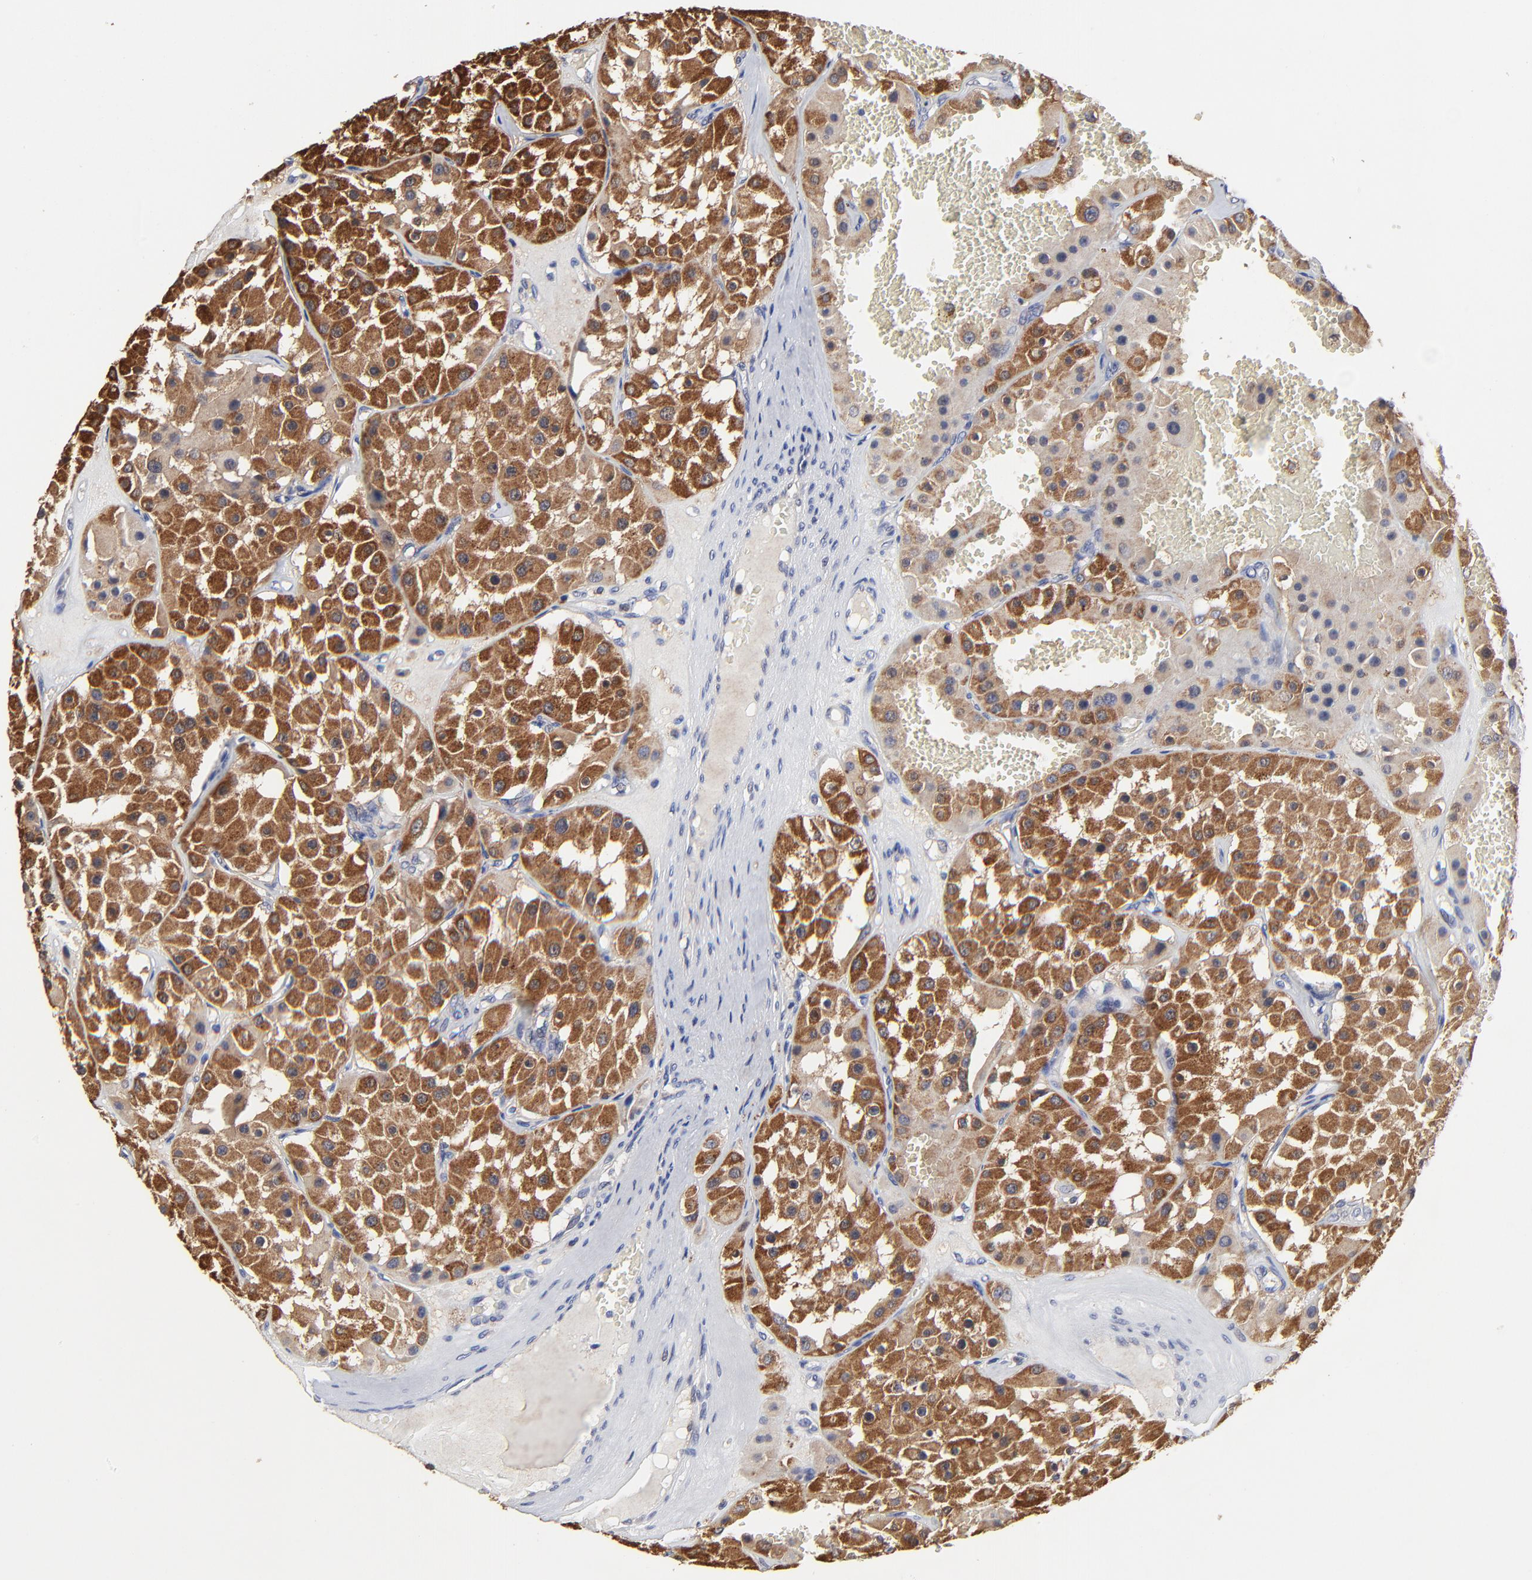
{"staining": {"intensity": "strong", "quantity": ">75%", "location": "cytoplasmic/membranous"}, "tissue": "renal cancer", "cell_type": "Tumor cells", "image_type": "cancer", "snomed": [{"axis": "morphology", "description": "Adenocarcinoma, uncertain malignant potential"}, {"axis": "topography", "description": "Kidney"}], "caption": "Immunohistochemistry of renal cancer exhibits high levels of strong cytoplasmic/membranous positivity in about >75% of tumor cells.", "gene": "LGALS3", "patient": {"sex": "male", "age": 63}}